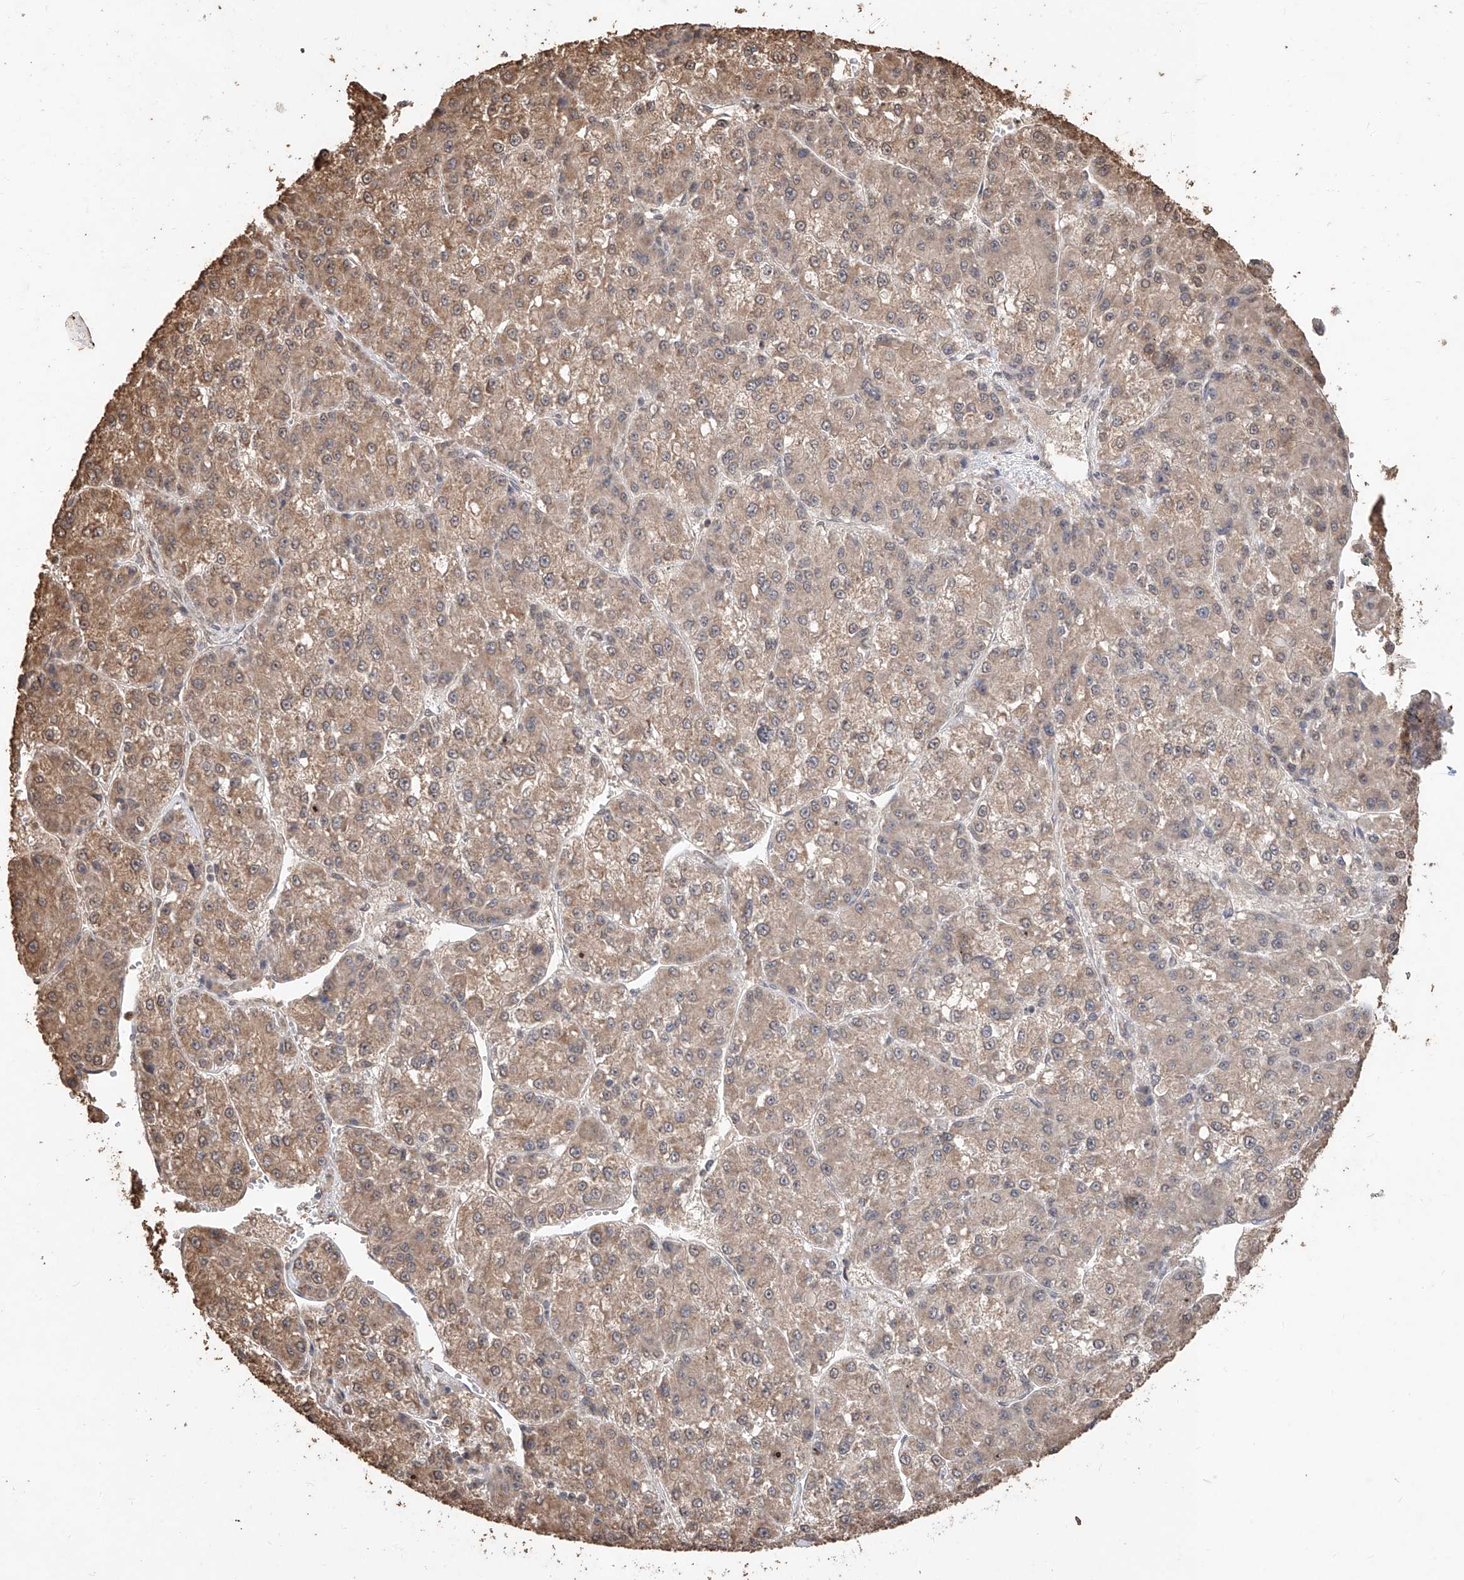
{"staining": {"intensity": "moderate", "quantity": ">75%", "location": "cytoplasmic/membranous"}, "tissue": "liver cancer", "cell_type": "Tumor cells", "image_type": "cancer", "snomed": [{"axis": "morphology", "description": "Carcinoma, Hepatocellular, NOS"}, {"axis": "topography", "description": "Liver"}], "caption": "IHC image of neoplastic tissue: human liver hepatocellular carcinoma stained using immunohistochemistry shows medium levels of moderate protein expression localized specifically in the cytoplasmic/membranous of tumor cells, appearing as a cytoplasmic/membranous brown color.", "gene": "ELOVL1", "patient": {"sex": "female", "age": 73}}